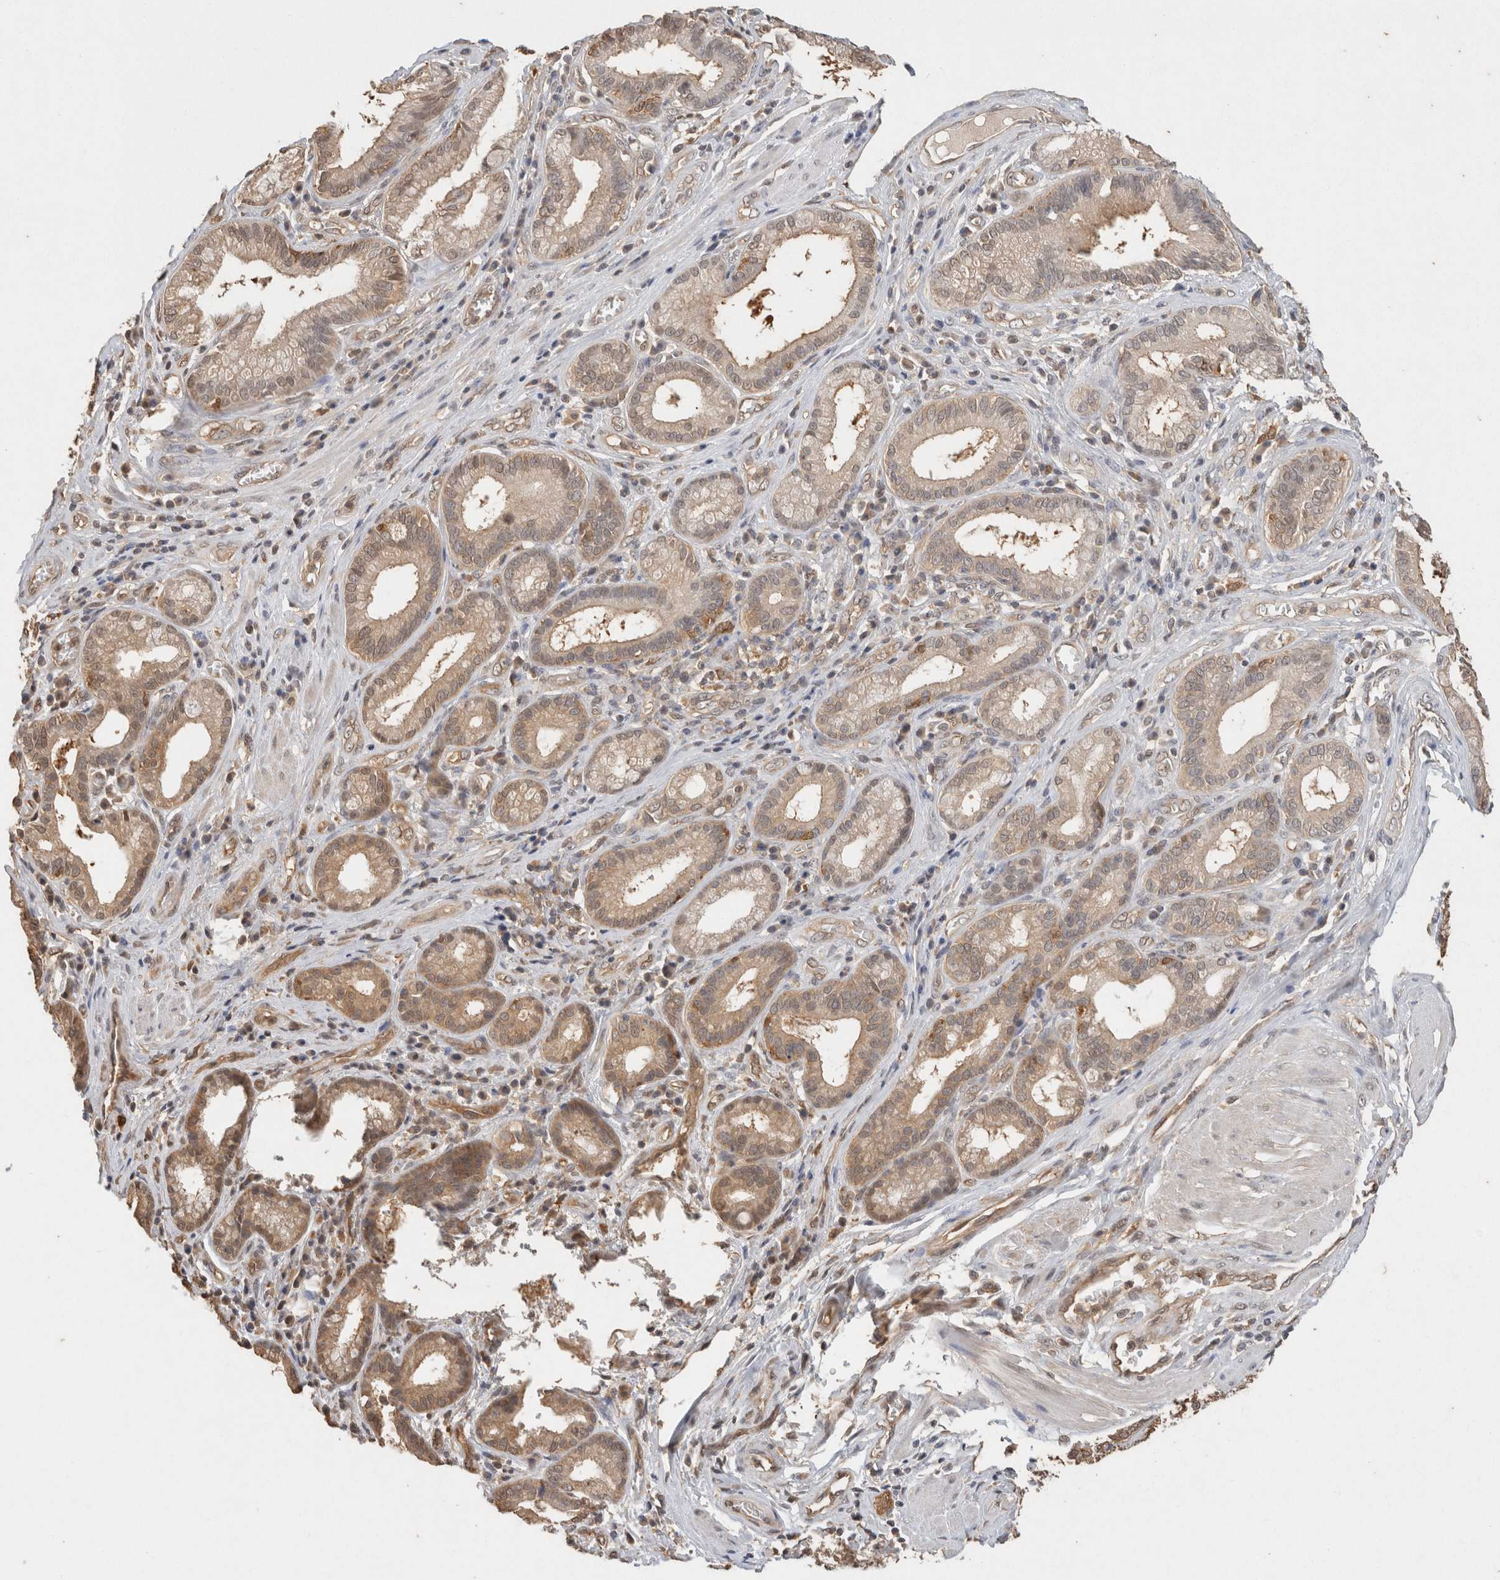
{"staining": {"intensity": "moderate", "quantity": ">75%", "location": "cytoplasmic/membranous,nuclear"}, "tissue": "pancreatic cancer", "cell_type": "Tumor cells", "image_type": "cancer", "snomed": [{"axis": "morphology", "description": "Adenocarcinoma, NOS"}, {"axis": "topography", "description": "Pancreas"}], "caption": "Tumor cells exhibit medium levels of moderate cytoplasmic/membranous and nuclear positivity in approximately >75% of cells in human adenocarcinoma (pancreatic).", "gene": "YWHAH", "patient": {"sex": "female", "age": 75}}